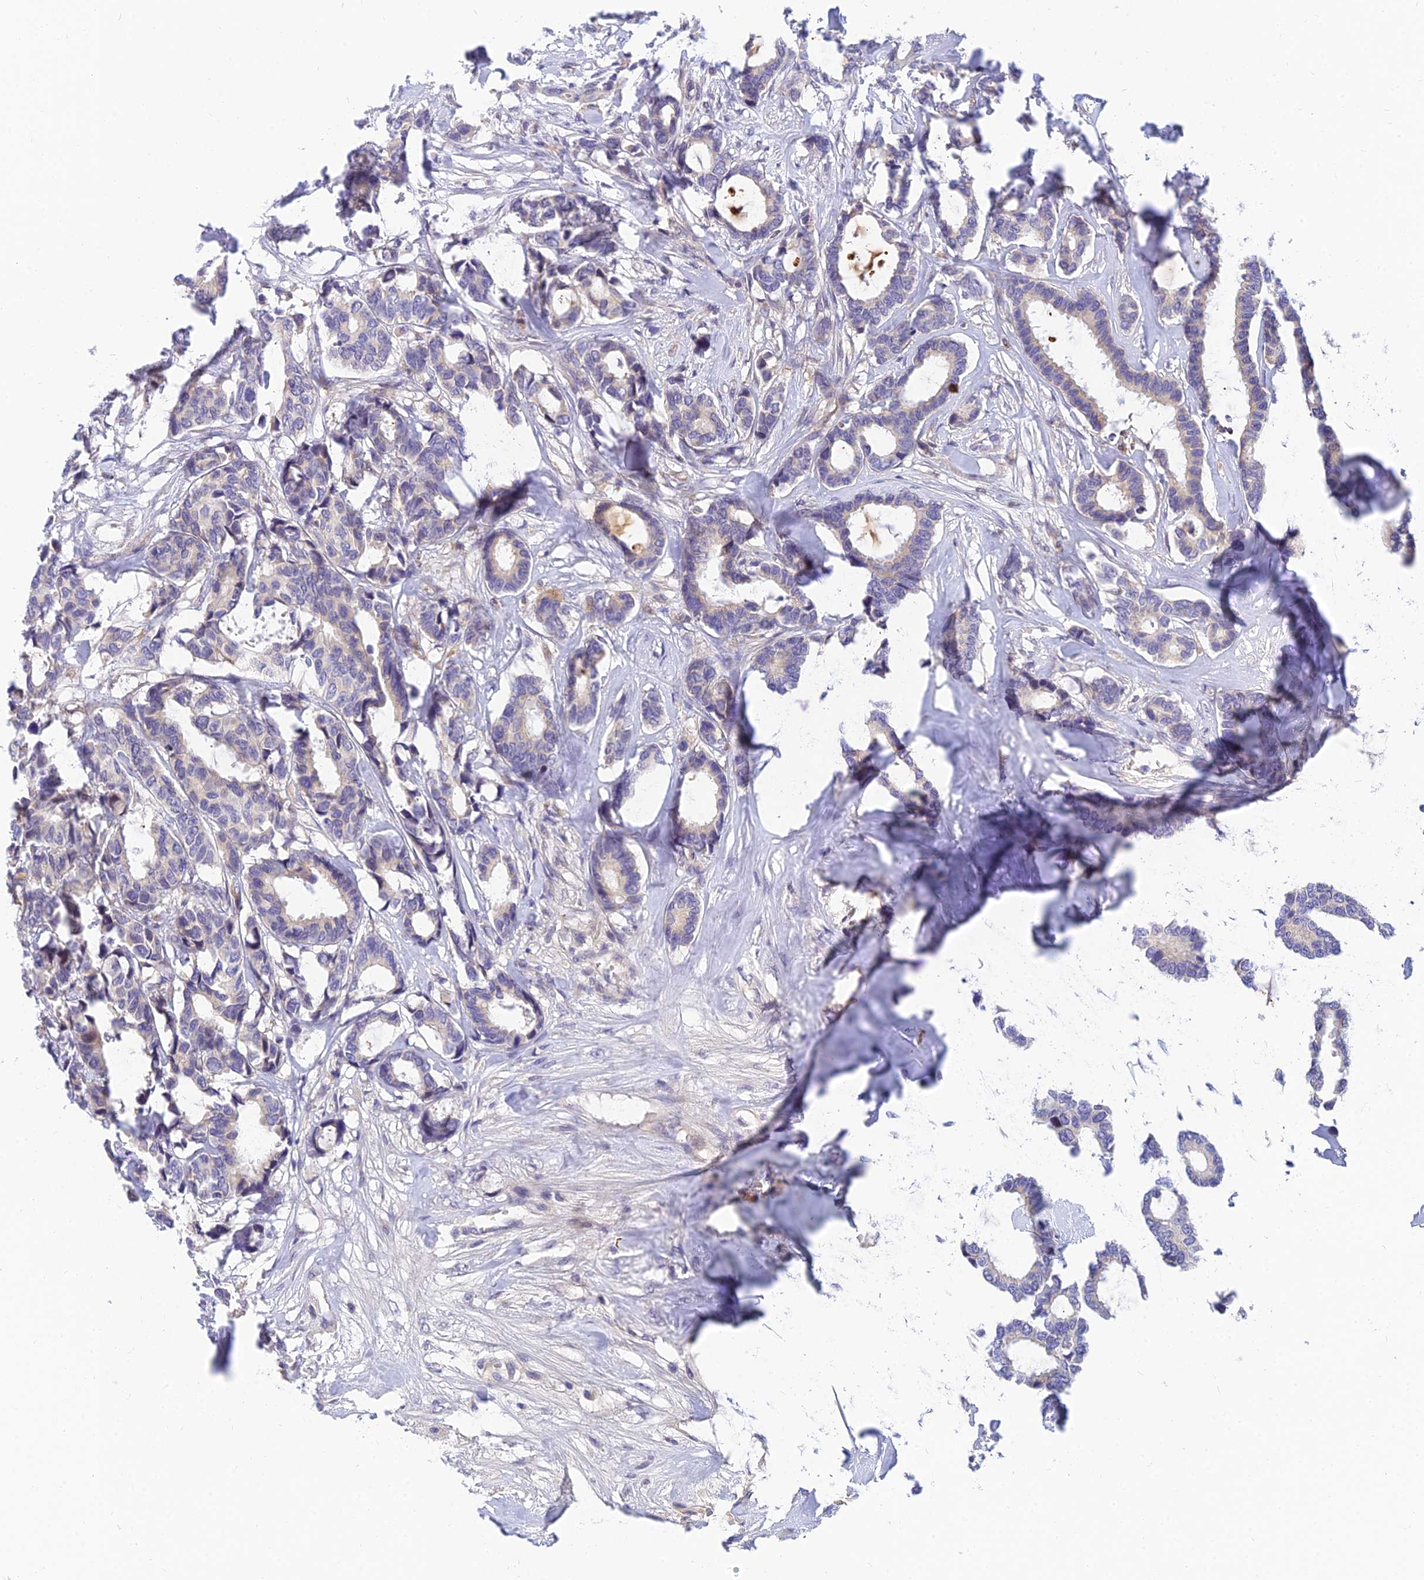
{"staining": {"intensity": "negative", "quantity": "none", "location": "none"}, "tissue": "breast cancer", "cell_type": "Tumor cells", "image_type": "cancer", "snomed": [{"axis": "morphology", "description": "Duct carcinoma"}, {"axis": "topography", "description": "Breast"}], "caption": "Tumor cells show no significant protein expression in intraductal carcinoma (breast).", "gene": "ANKS4B", "patient": {"sex": "female", "age": 87}}